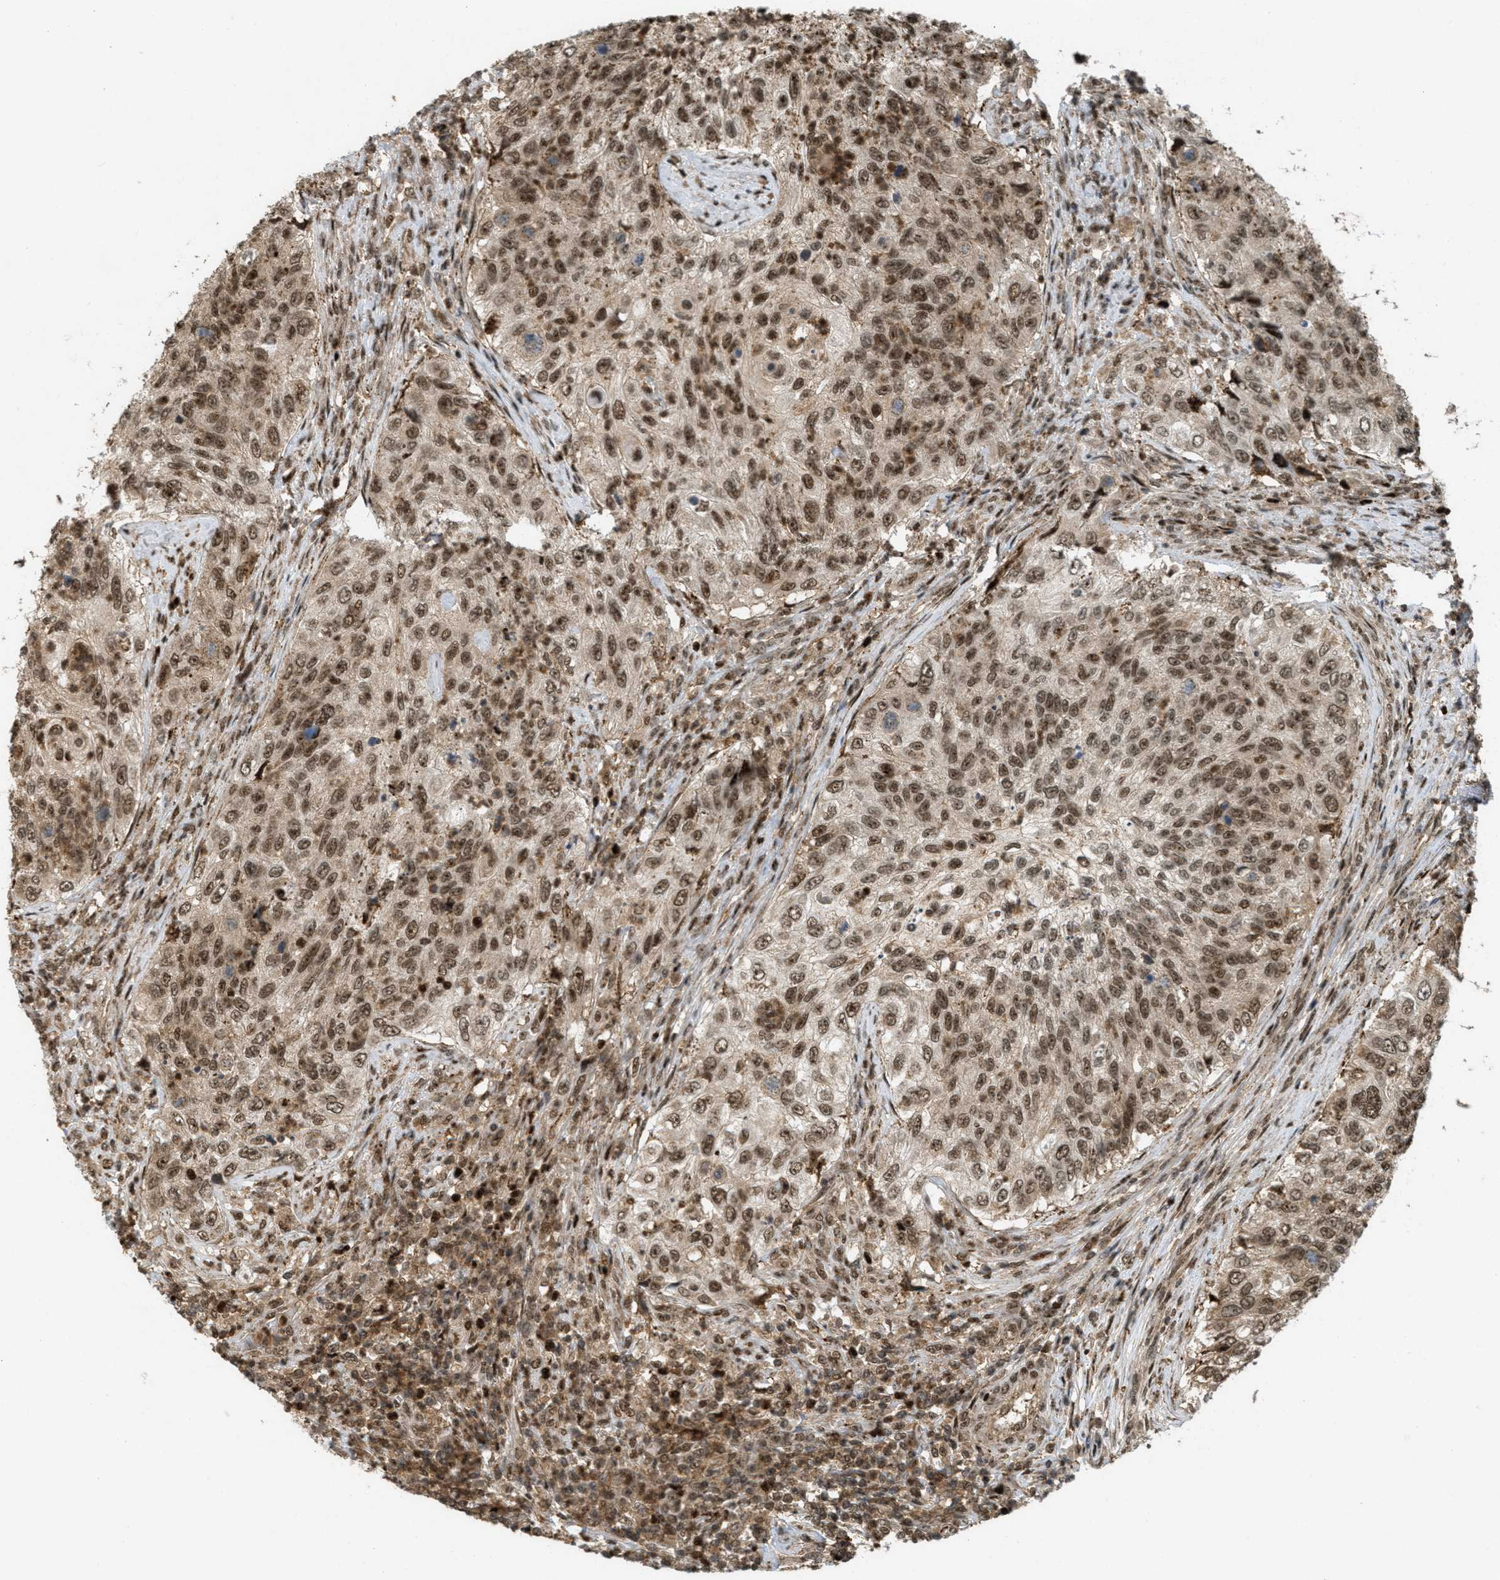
{"staining": {"intensity": "moderate", "quantity": ">75%", "location": "cytoplasmic/membranous,nuclear"}, "tissue": "urothelial cancer", "cell_type": "Tumor cells", "image_type": "cancer", "snomed": [{"axis": "morphology", "description": "Urothelial carcinoma, High grade"}, {"axis": "topography", "description": "Urinary bladder"}], "caption": "DAB (3,3'-diaminobenzidine) immunohistochemical staining of urothelial cancer shows moderate cytoplasmic/membranous and nuclear protein expression in approximately >75% of tumor cells.", "gene": "TLK1", "patient": {"sex": "female", "age": 60}}